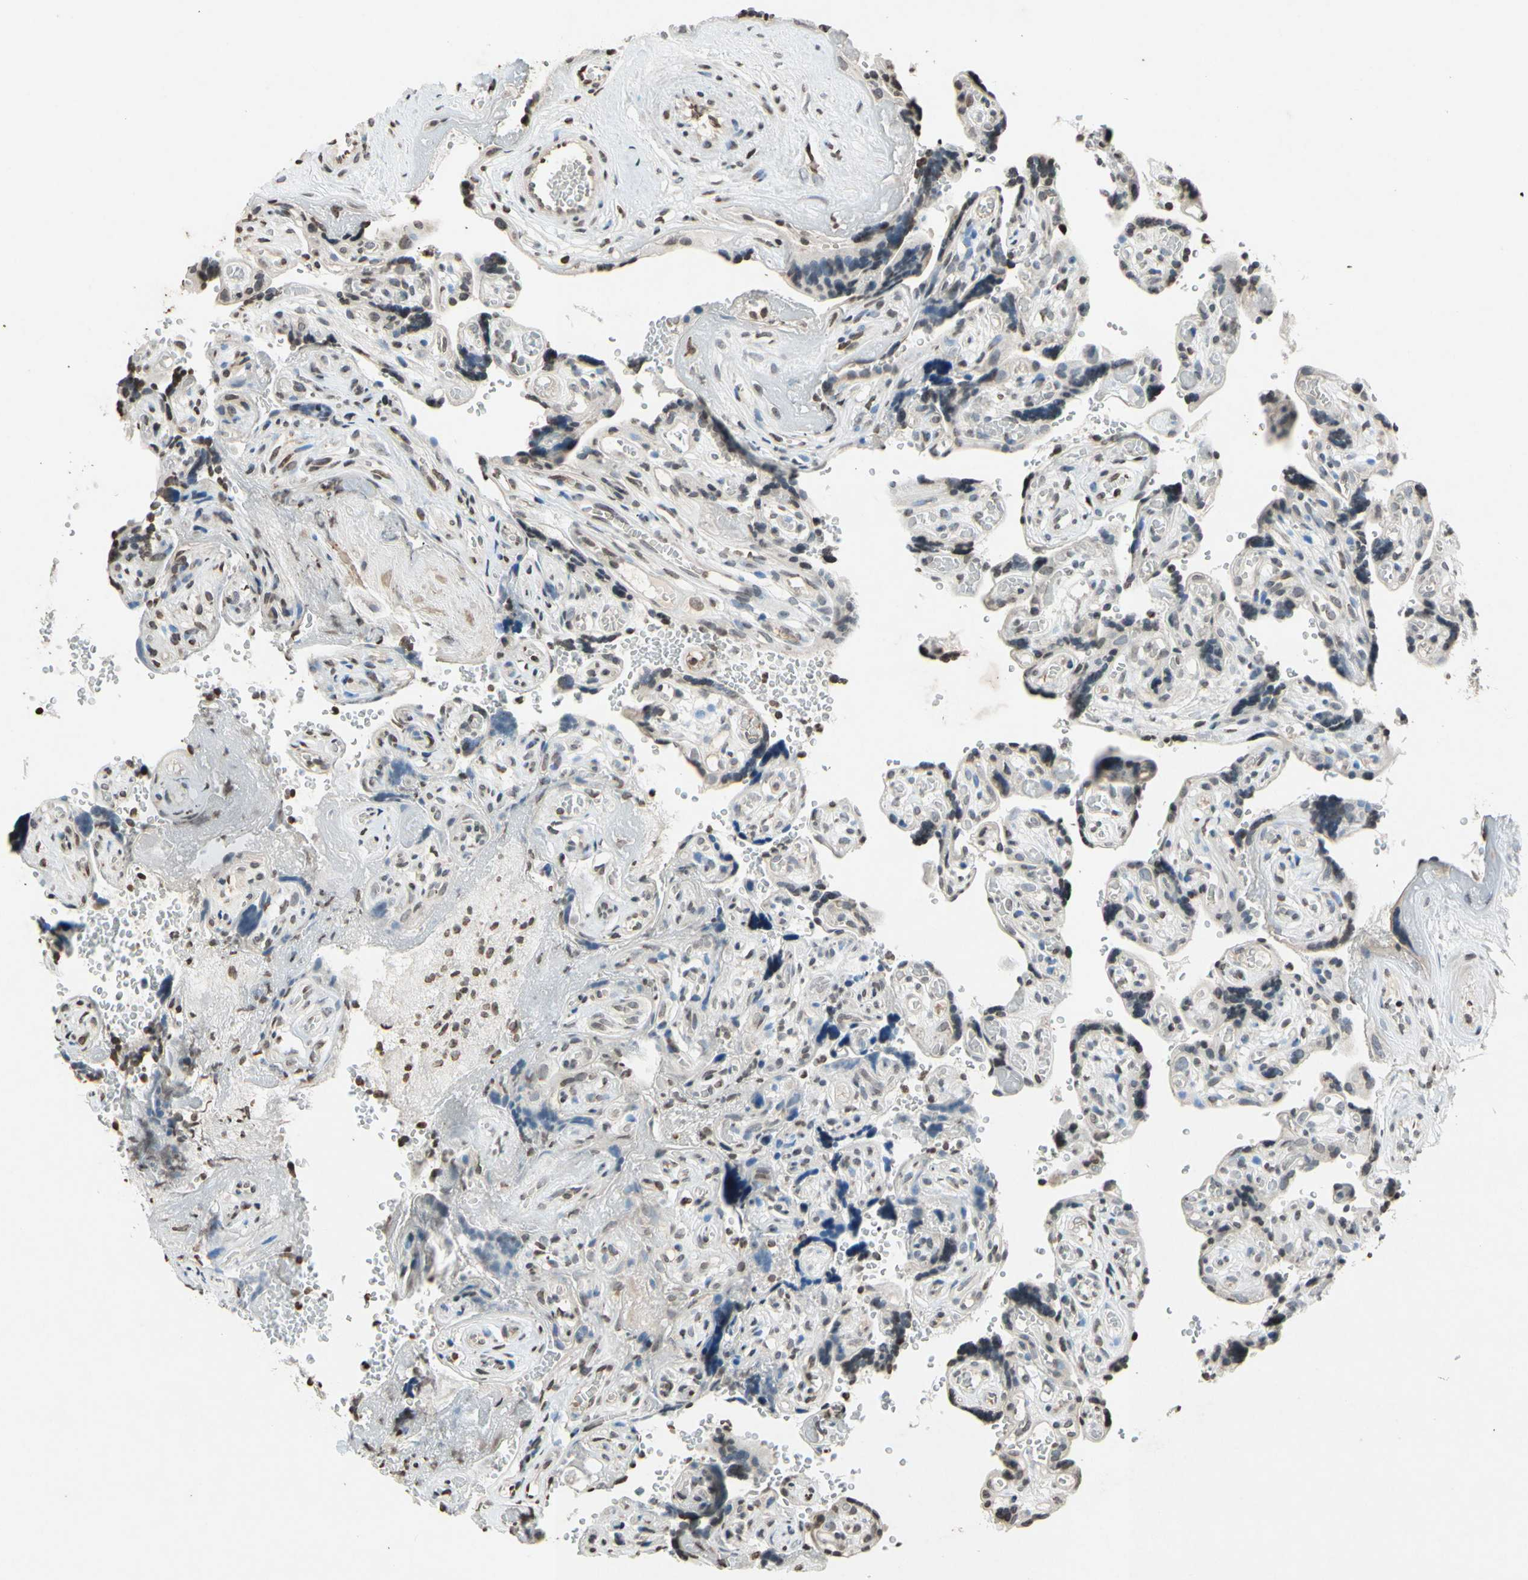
{"staining": {"intensity": "weak", "quantity": ">75%", "location": "cytoplasmic/membranous"}, "tissue": "placenta", "cell_type": "Decidual cells", "image_type": "normal", "snomed": [{"axis": "morphology", "description": "Normal tissue, NOS"}, {"axis": "topography", "description": "Placenta"}], "caption": "Weak cytoplasmic/membranous protein positivity is present in about >75% of decidual cells in placenta.", "gene": "CLDN11", "patient": {"sex": "female", "age": 30}}